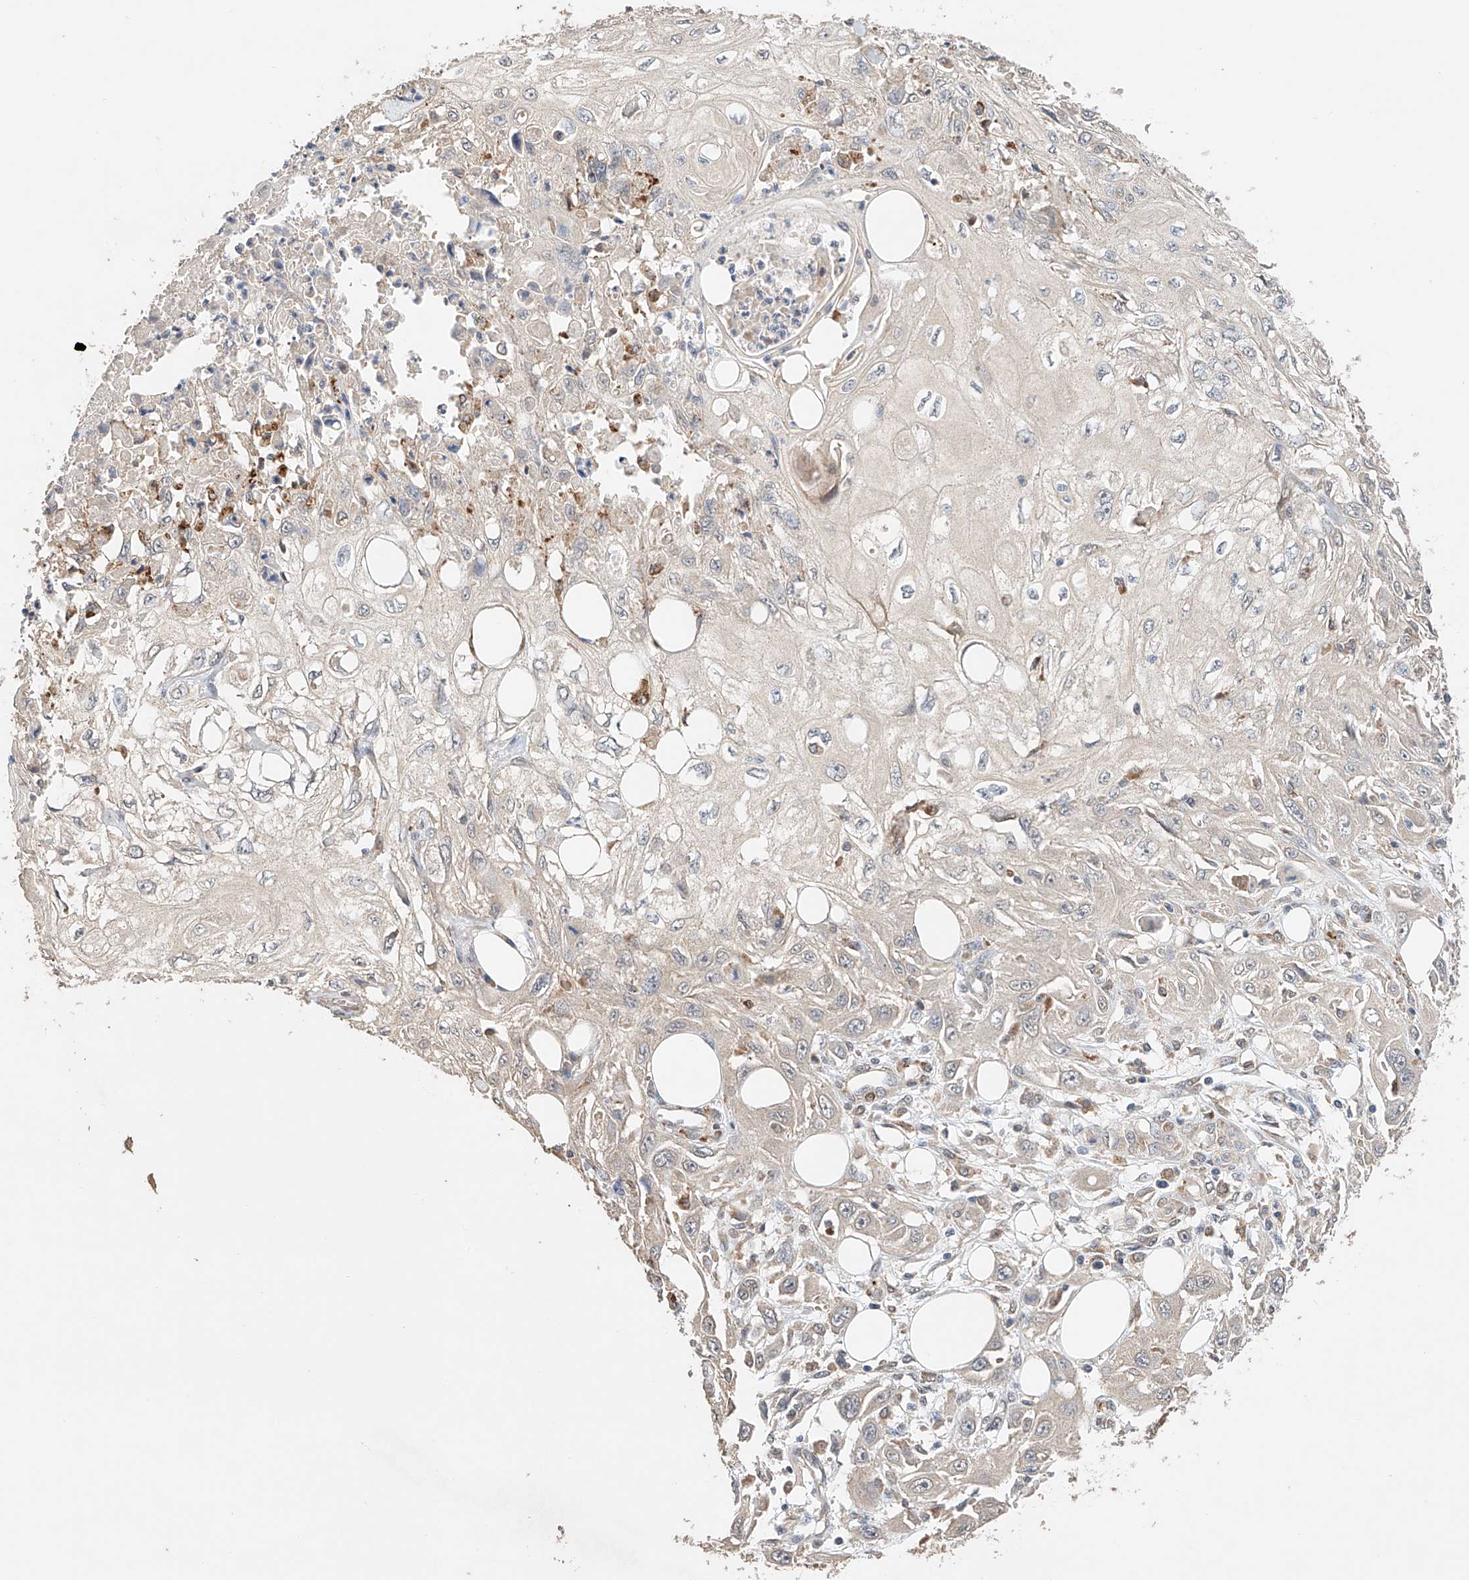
{"staining": {"intensity": "negative", "quantity": "none", "location": "none"}, "tissue": "skin cancer", "cell_type": "Tumor cells", "image_type": "cancer", "snomed": [{"axis": "morphology", "description": "Squamous cell carcinoma, NOS"}, {"axis": "topography", "description": "Skin"}], "caption": "Image shows no significant protein staining in tumor cells of squamous cell carcinoma (skin).", "gene": "ZFHX2", "patient": {"sex": "male", "age": 75}}